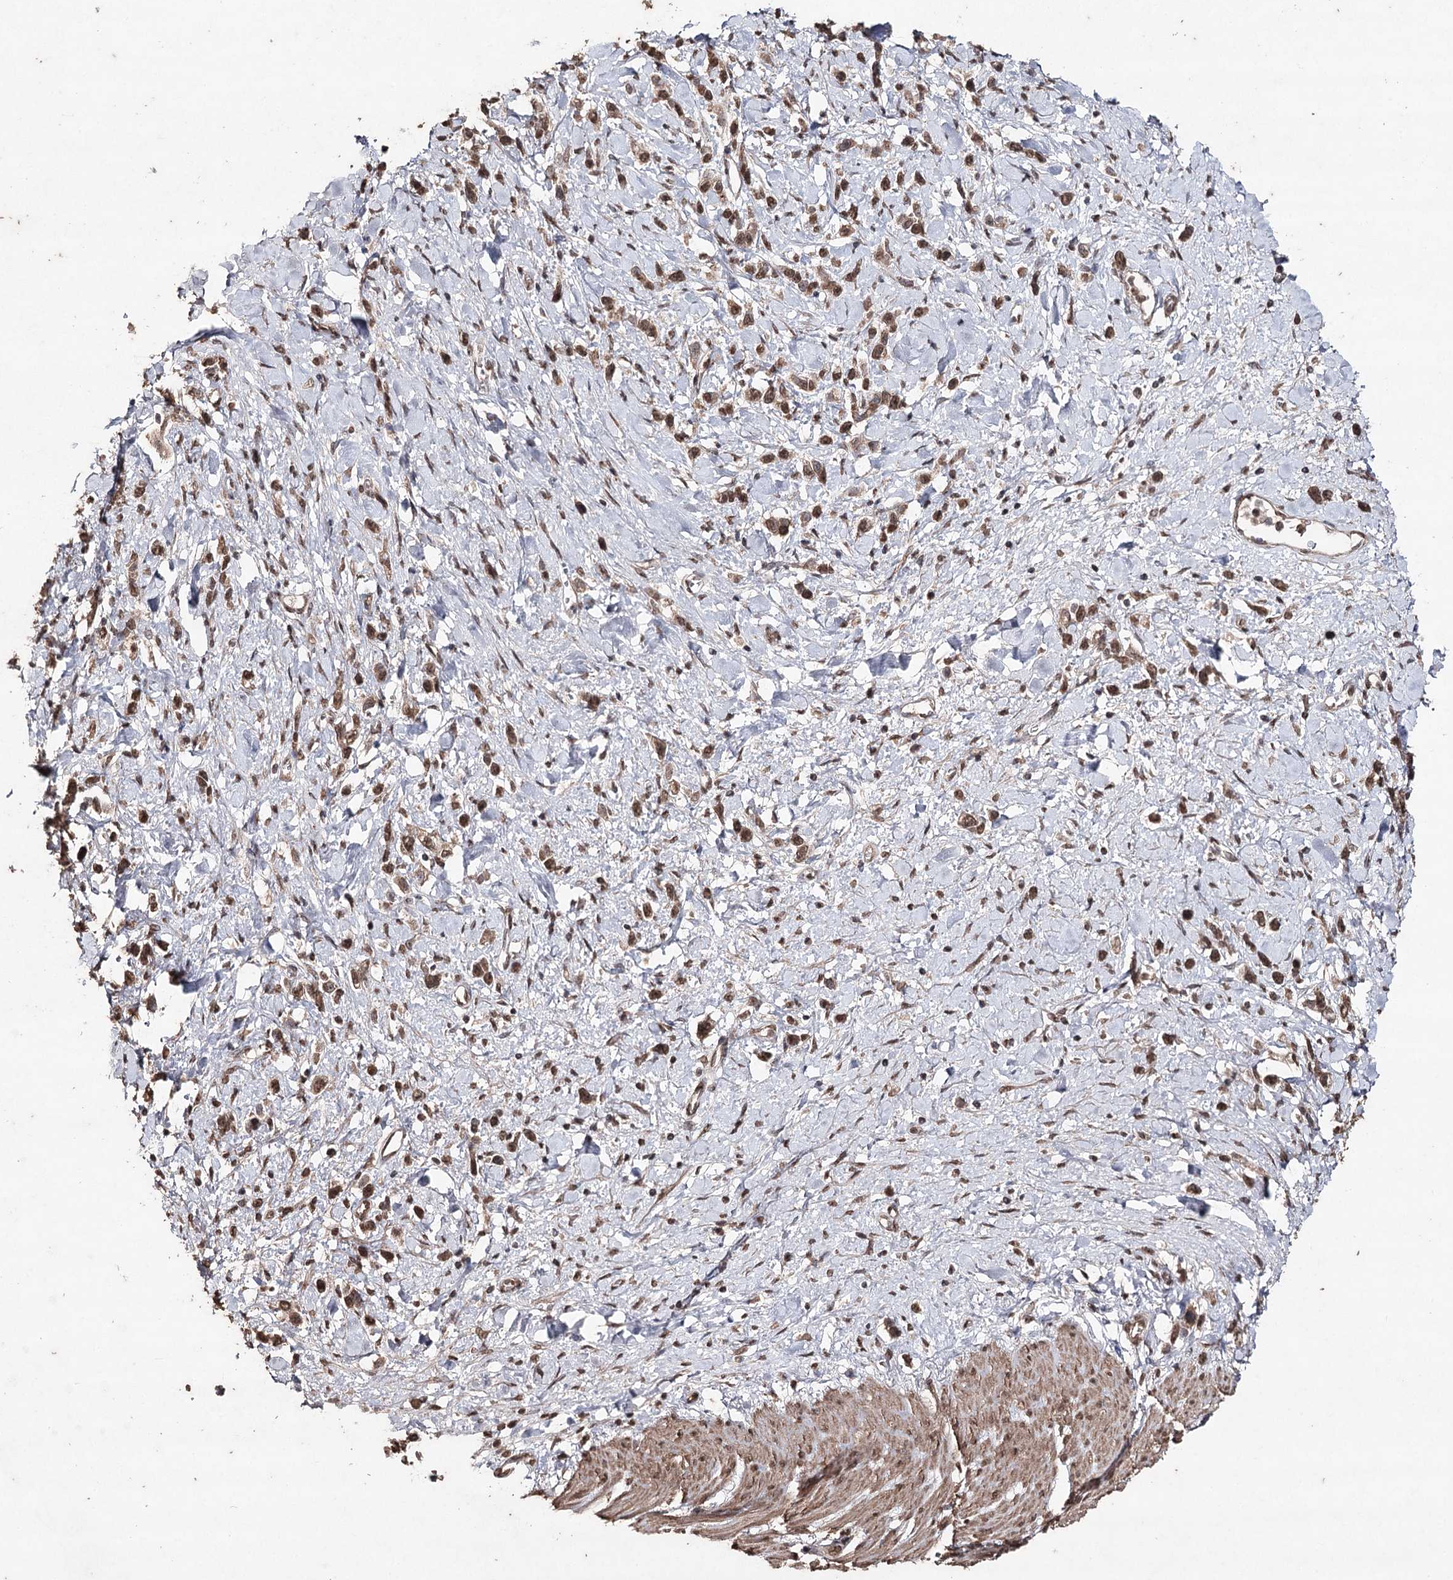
{"staining": {"intensity": "moderate", "quantity": ">75%", "location": "nuclear"}, "tissue": "stomach cancer", "cell_type": "Tumor cells", "image_type": "cancer", "snomed": [{"axis": "morphology", "description": "Normal tissue, NOS"}, {"axis": "morphology", "description": "Adenocarcinoma, NOS"}, {"axis": "topography", "description": "Stomach, upper"}, {"axis": "topography", "description": "Stomach"}], "caption": "This image shows immunohistochemistry staining of stomach cancer (adenocarcinoma), with medium moderate nuclear expression in approximately >75% of tumor cells.", "gene": "ATG14", "patient": {"sex": "female", "age": 65}}